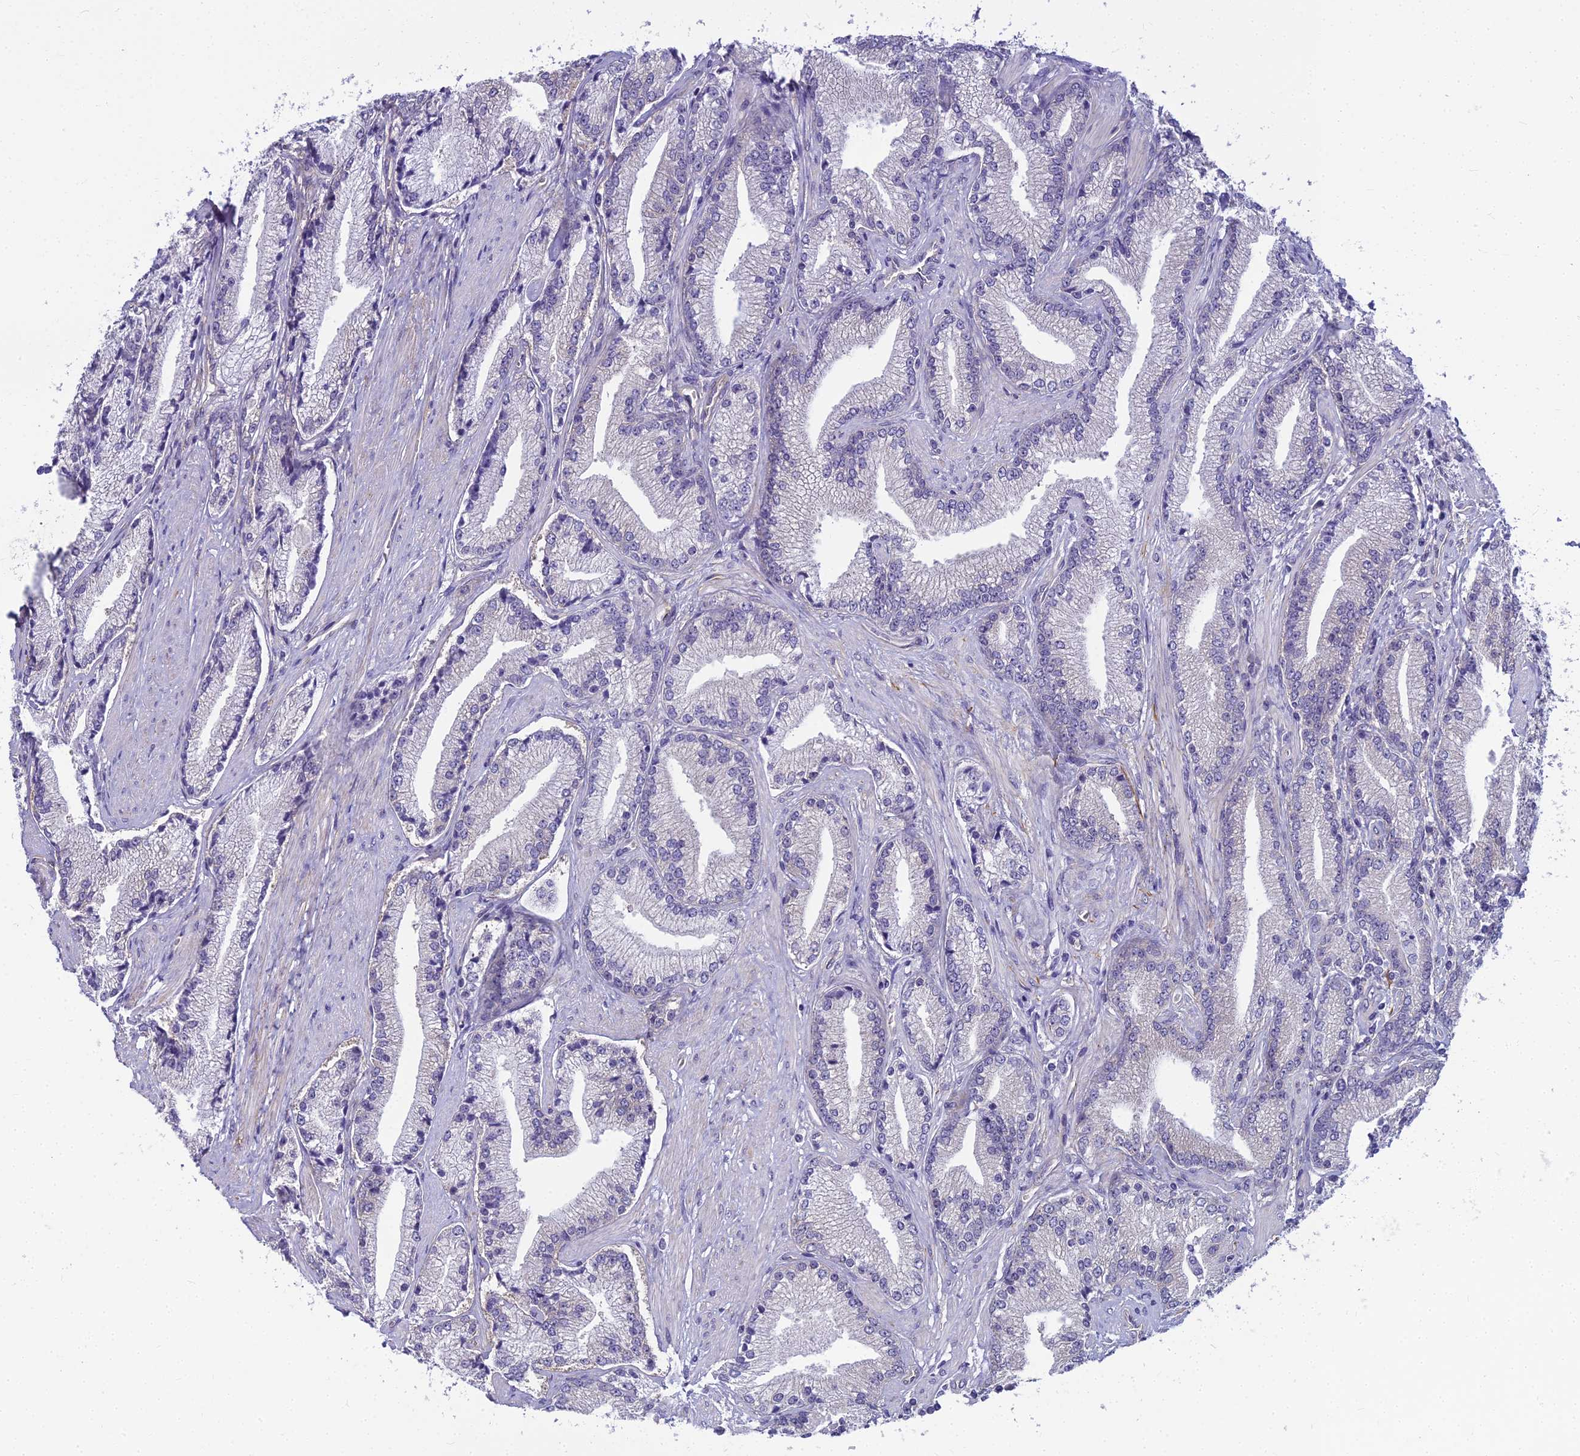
{"staining": {"intensity": "negative", "quantity": "none", "location": "none"}, "tissue": "prostate cancer", "cell_type": "Tumor cells", "image_type": "cancer", "snomed": [{"axis": "morphology", "description": "Adenocarcinoma, High grade"}, {"axis": "topography", "description": "Prostate"}], "caption": "Tumor cells are negative for brown protein staining in prostate adenocarcinoma (high-grade). The staining is performed using DAB brown chromogen with nuclei counter-stained in using hematoxylin.", "gene": "RGL3", "patient": {"sex": "male", "age": 67}}